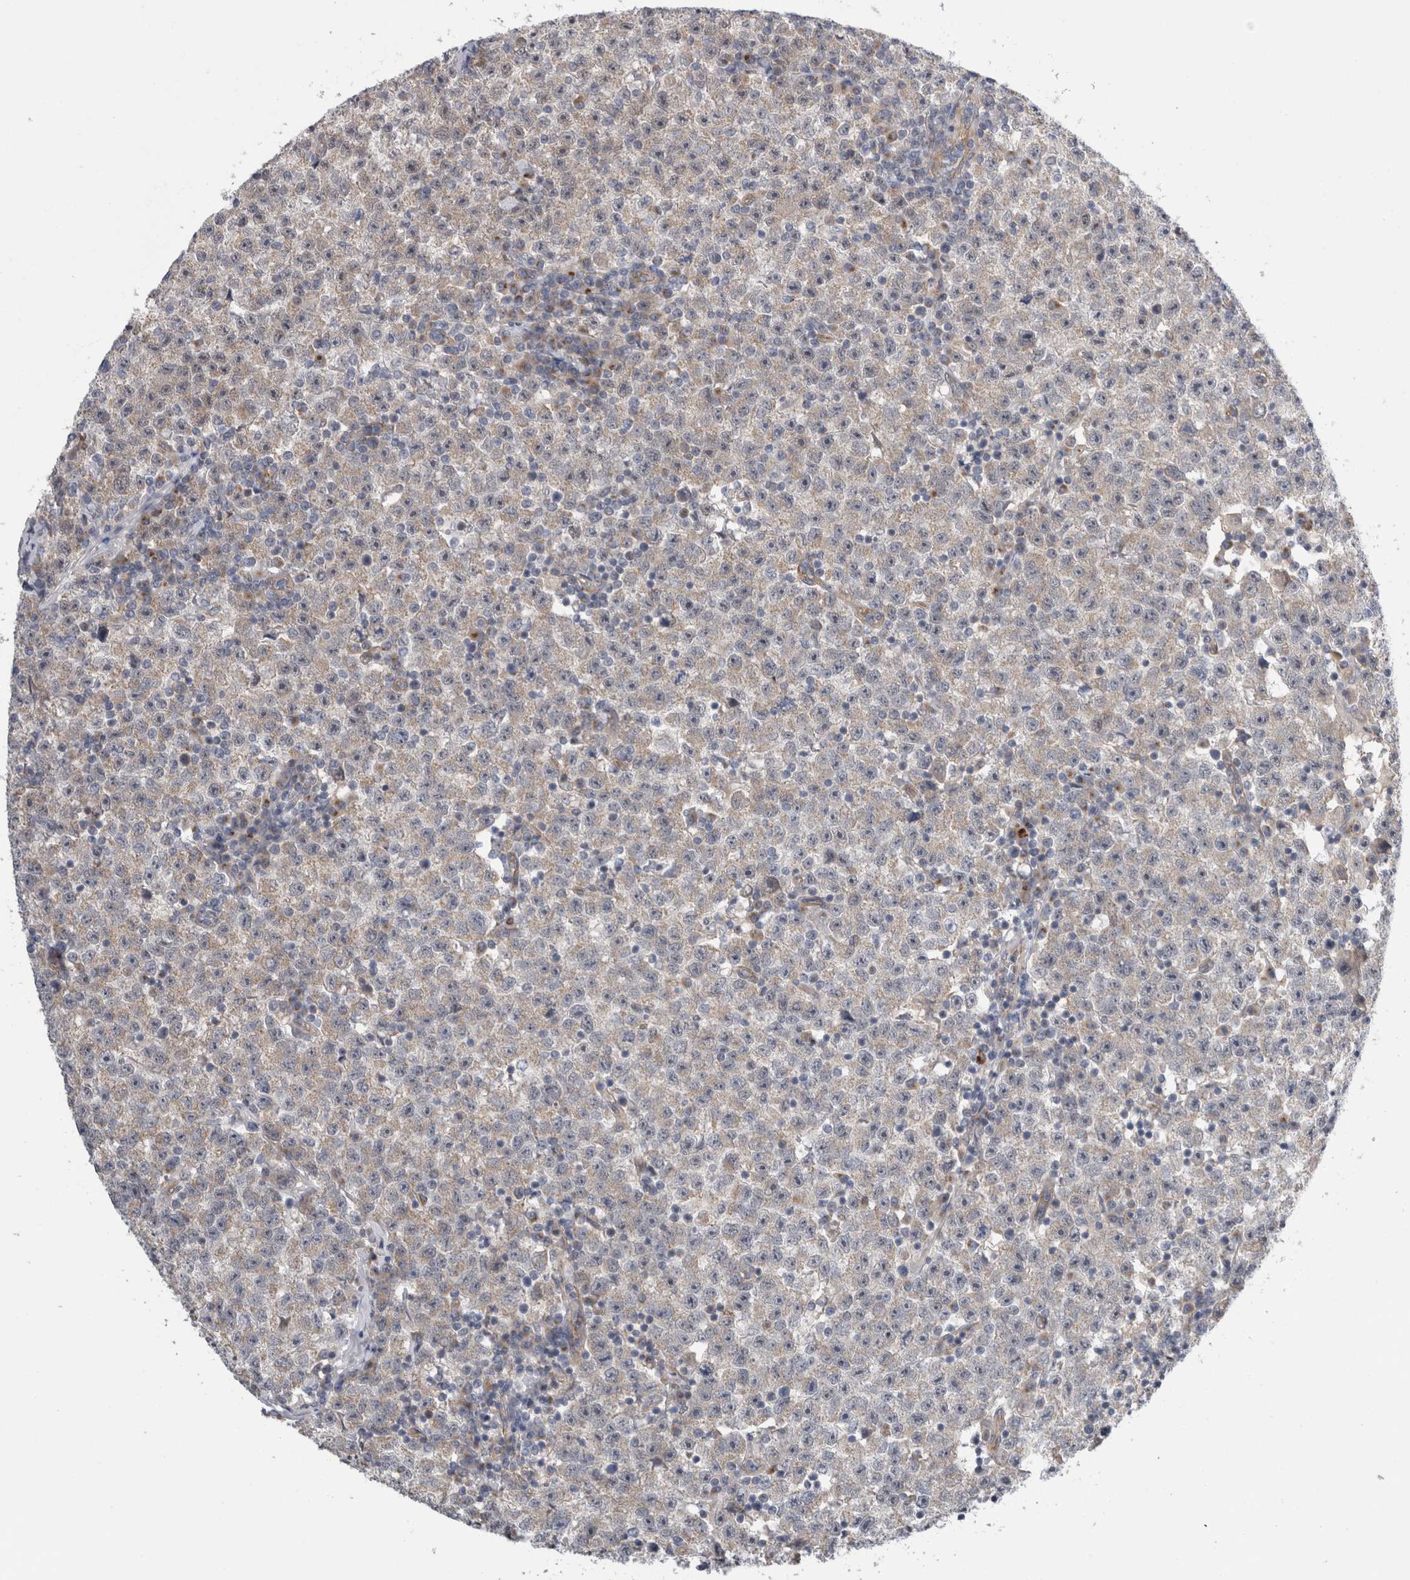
{"staining": {"intensity": "weak", "quantity": "<25%", "location": "cytoplasmic/membranous"}, "tissue": "testis cancer", "cell_type": "Tumor cells", "image_type": "cancer", "snomed": [{"axis": "morphology", "description": "Seminoma, NOS"}, {"axis": "topography", "description": "Testis"}], "caption": "Protein analysis of testis cancer (seminoma) demonstrates no significant staining in tumor cells.", "gene": "TAFA5", "patient": {"sex": "male", "age": 22}}